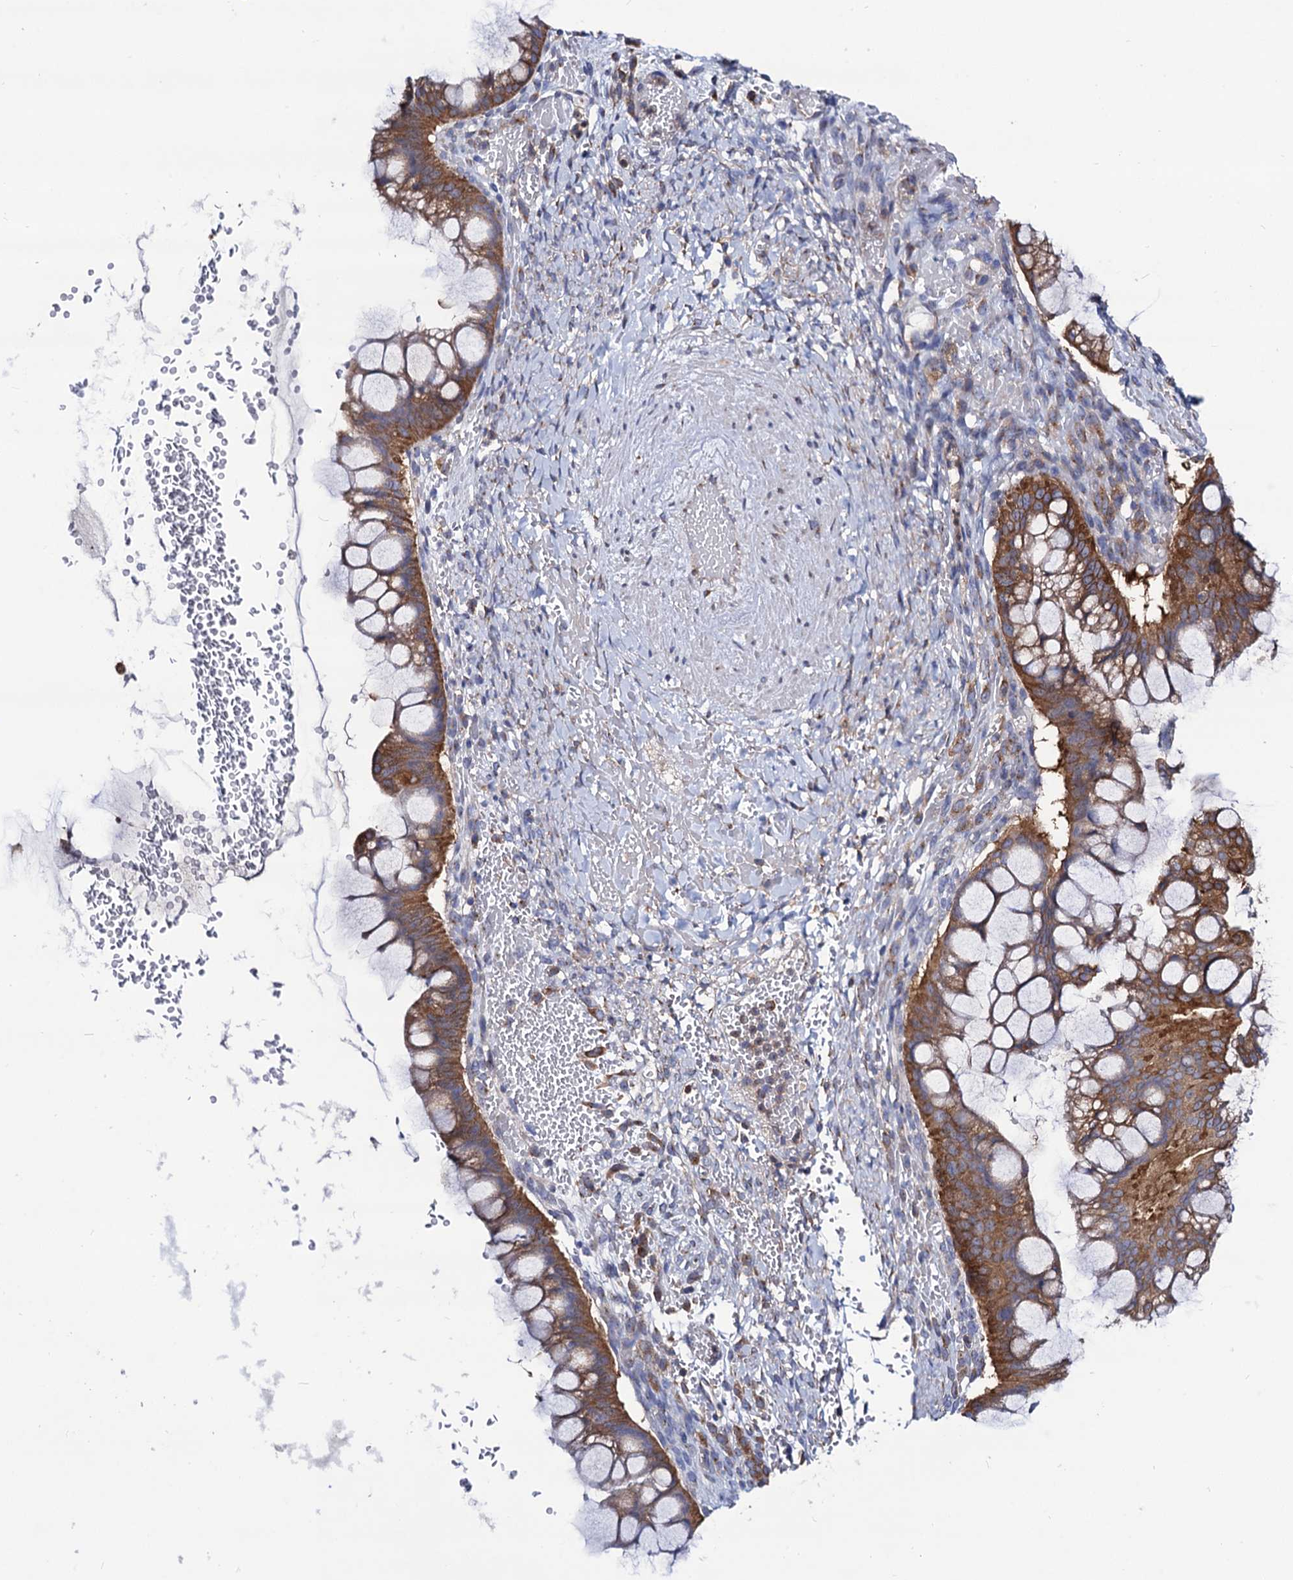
{"staining": {"intensity": "moderate", "quantity": ">75%", "location": "cytoplasmic/membranous"}, "tissue": "ovarian cancer", "cell_type": "Tumor cells", "image_type": "cancer", "snomed": [{"axis": "morphology", "description": "Cystadenocarcinoma, mucinous, NOS"}, {"axis": "topography", "description": "Ovary"}], "caption": "Human ovarian cancer stained for a protein (brown) displays moderate cytoplasmic/membranous positive expression in approximately >75% of tumor cells.", "gene": "DYDC1", "patient": {"sex": "female", "age": 73}}